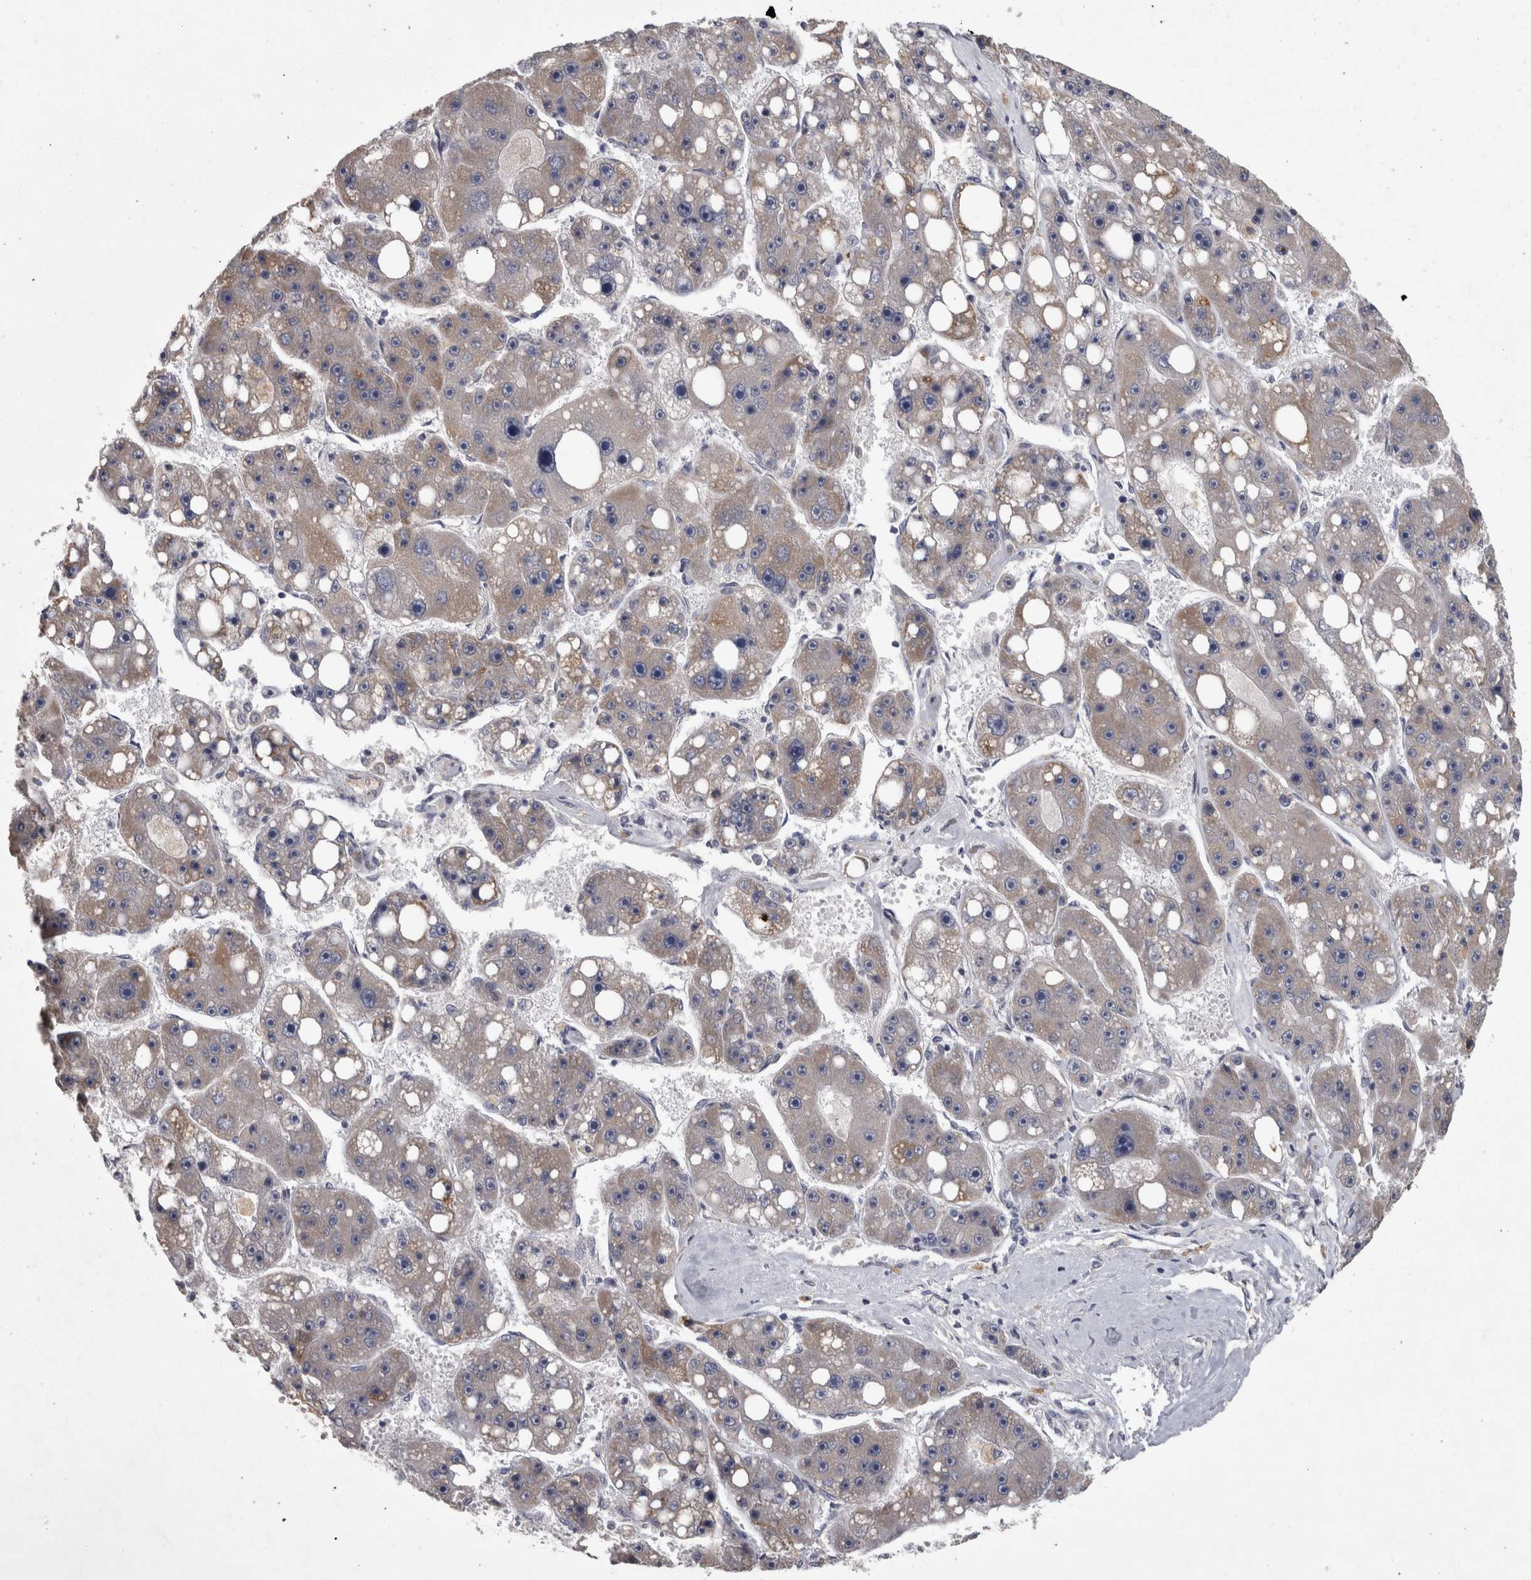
{"staining": {"intensity": "weak", "quantity": "25%-75%", "location": "cytoplasmic/membranous"}, "tissue": "liver cancer", "cell_type": "Tumor cells", "image_type": "cancer", "snomed": [{"axis": "morphology", "description": "Carcinoma, Hepatocellular, NOS"}, {"axis": "topography", "description": "Liver"}], "caption": "Human liver cancer stained for a protein (brown) displays weak cytoplasmic/membranous positive staining in about 25%-75% of tumor cells.", "gene": "DBT", "patient": {"sex": "female", "age": 61}}